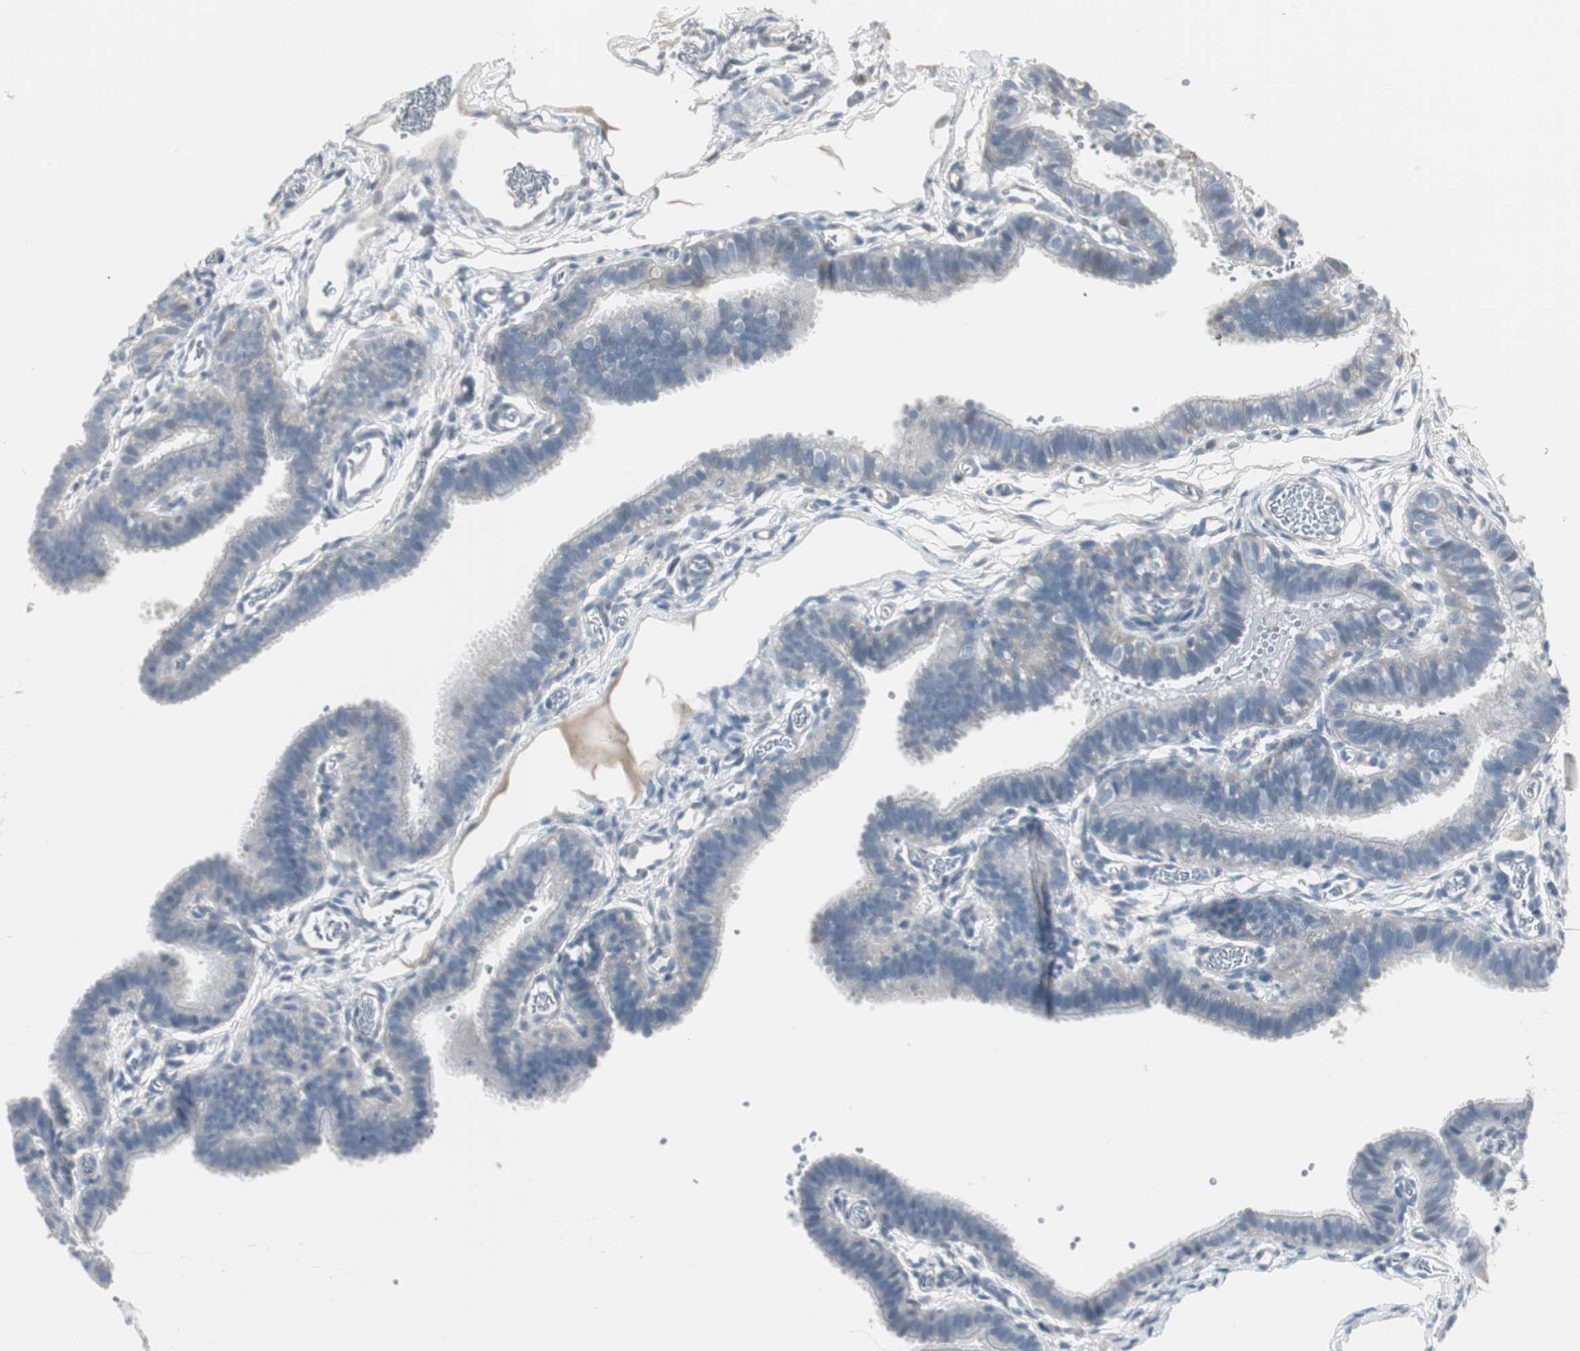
{"staining": {"intensity": "negative", "quantity": "none", "location": "none"}, "tissue": "fallopian tube", "cell_type": "Glandular cells", "image_type": "normal", "snomed": [{"axis": "morphology", "description": "Normal tissue, NOS"}, {"axis": "topography", "description": "Fallopian tube"}, {"axis": "topography", "description": "Placenta"}], "caption": "Immunohistochemistry (IHC) photomicrograph of normal fallopian tube: human fallopian tube stained with DAB (3,3'-diaminobenzidine) reveals no significant protein positivity in glandular cells. Nuclei are stained in blue.", "gene": "DMPK", "patient": {"sex": "female", "age": 34}}